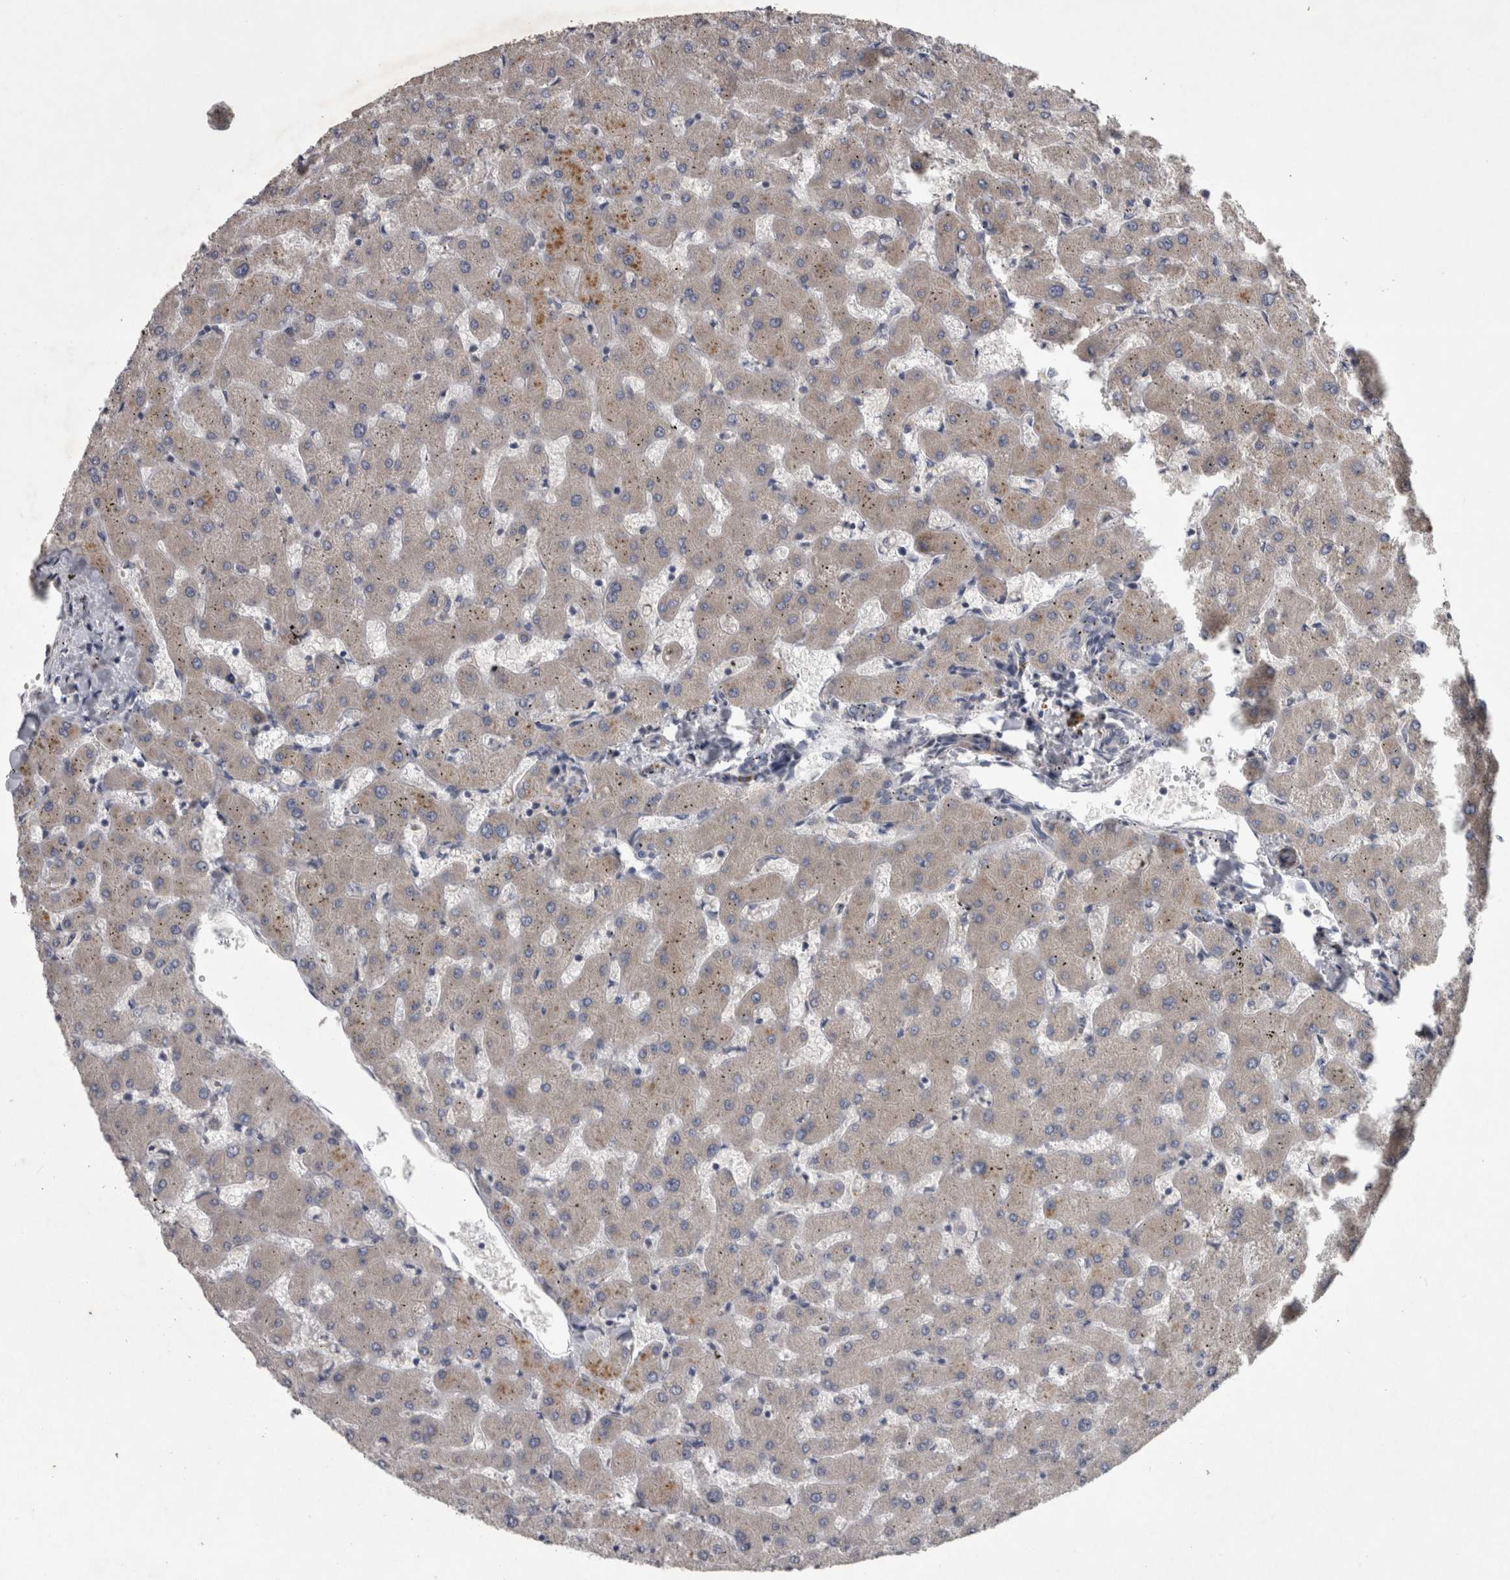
{"staining": {"intensity": "weak", "quantity": "<25%", "location": "cytoplasmic/membranous"}, "tissue": "liver", "cell_type": "Cholangiocytes", "image_type": "normal", "snomed": [{"axis": "morphology", "description": "Normal tissue, NOS"}, {"axis": "topography", "description": "Liver"}], "caption": "The photomicrograph exhibits no significant staining in cholangiocytes of liver.", "gene": "DBT", "patient": {"sex": "female", "age": 63}}